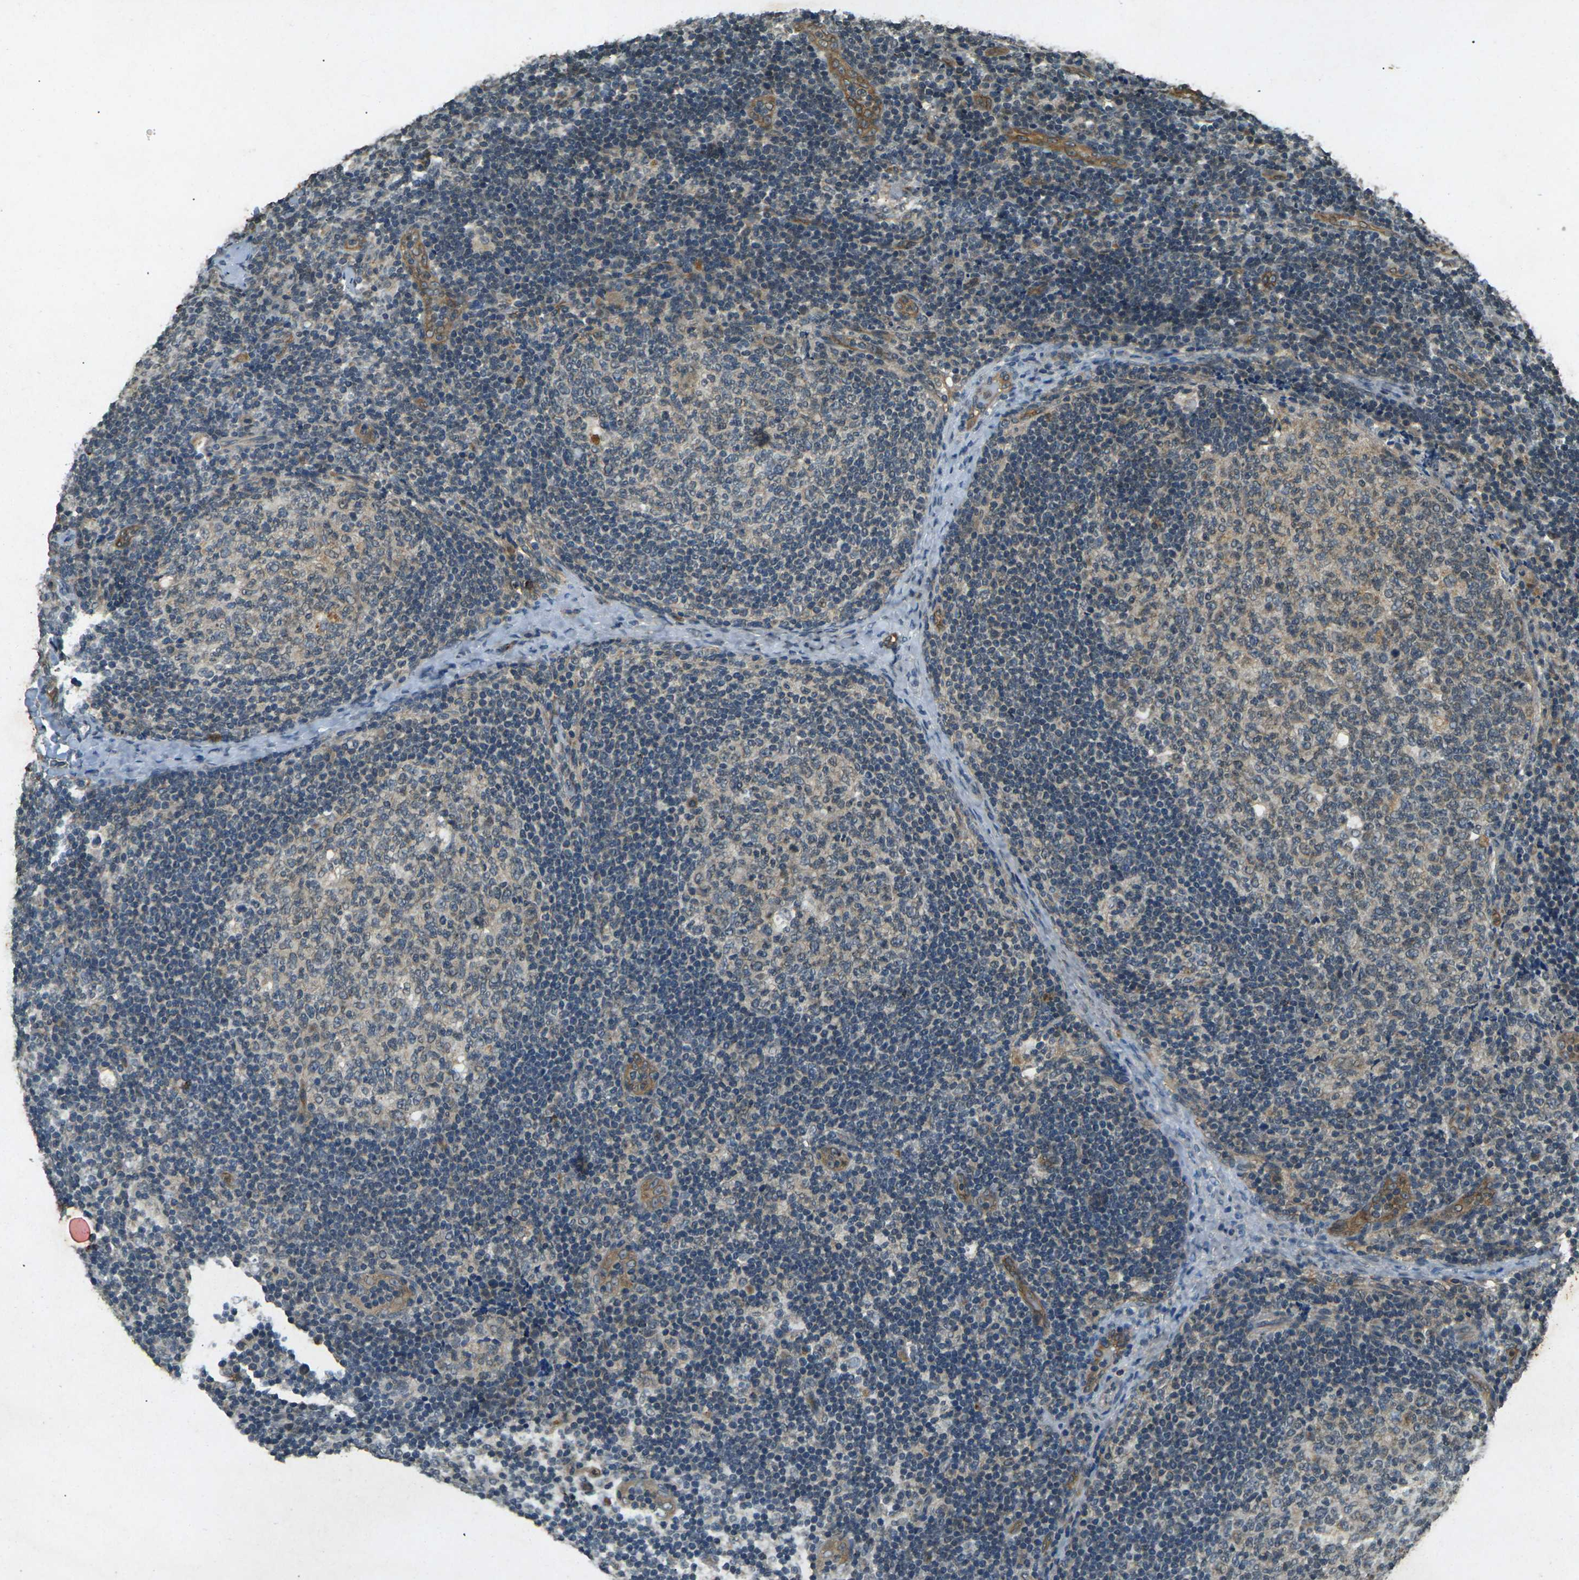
{"staining": {"intensity": "weak", "quantity": "25%-75%", "location": "cytoplasmic/membranous"}, "tissue": "lymph node", "cell_type": "Germinal center cells", "image_type": "normal", "snomed": [{"axis": "morphology", "description": "Normal tissue, NOS"}, {"axis": "topography", "description": "Lymph node"}], "caption": "Protein staining exhibits weak cytoplasmic/membranous expression in about 25%-75% of germinal center cells in unremarkable lymph node. The protein of interest is stained brown, and the nuclei are stained in blue (DAB IHC with brightfield microscopy, high magnification).", "gene": "PDE2A", "patient": {"sex": "female", "age": 14}}